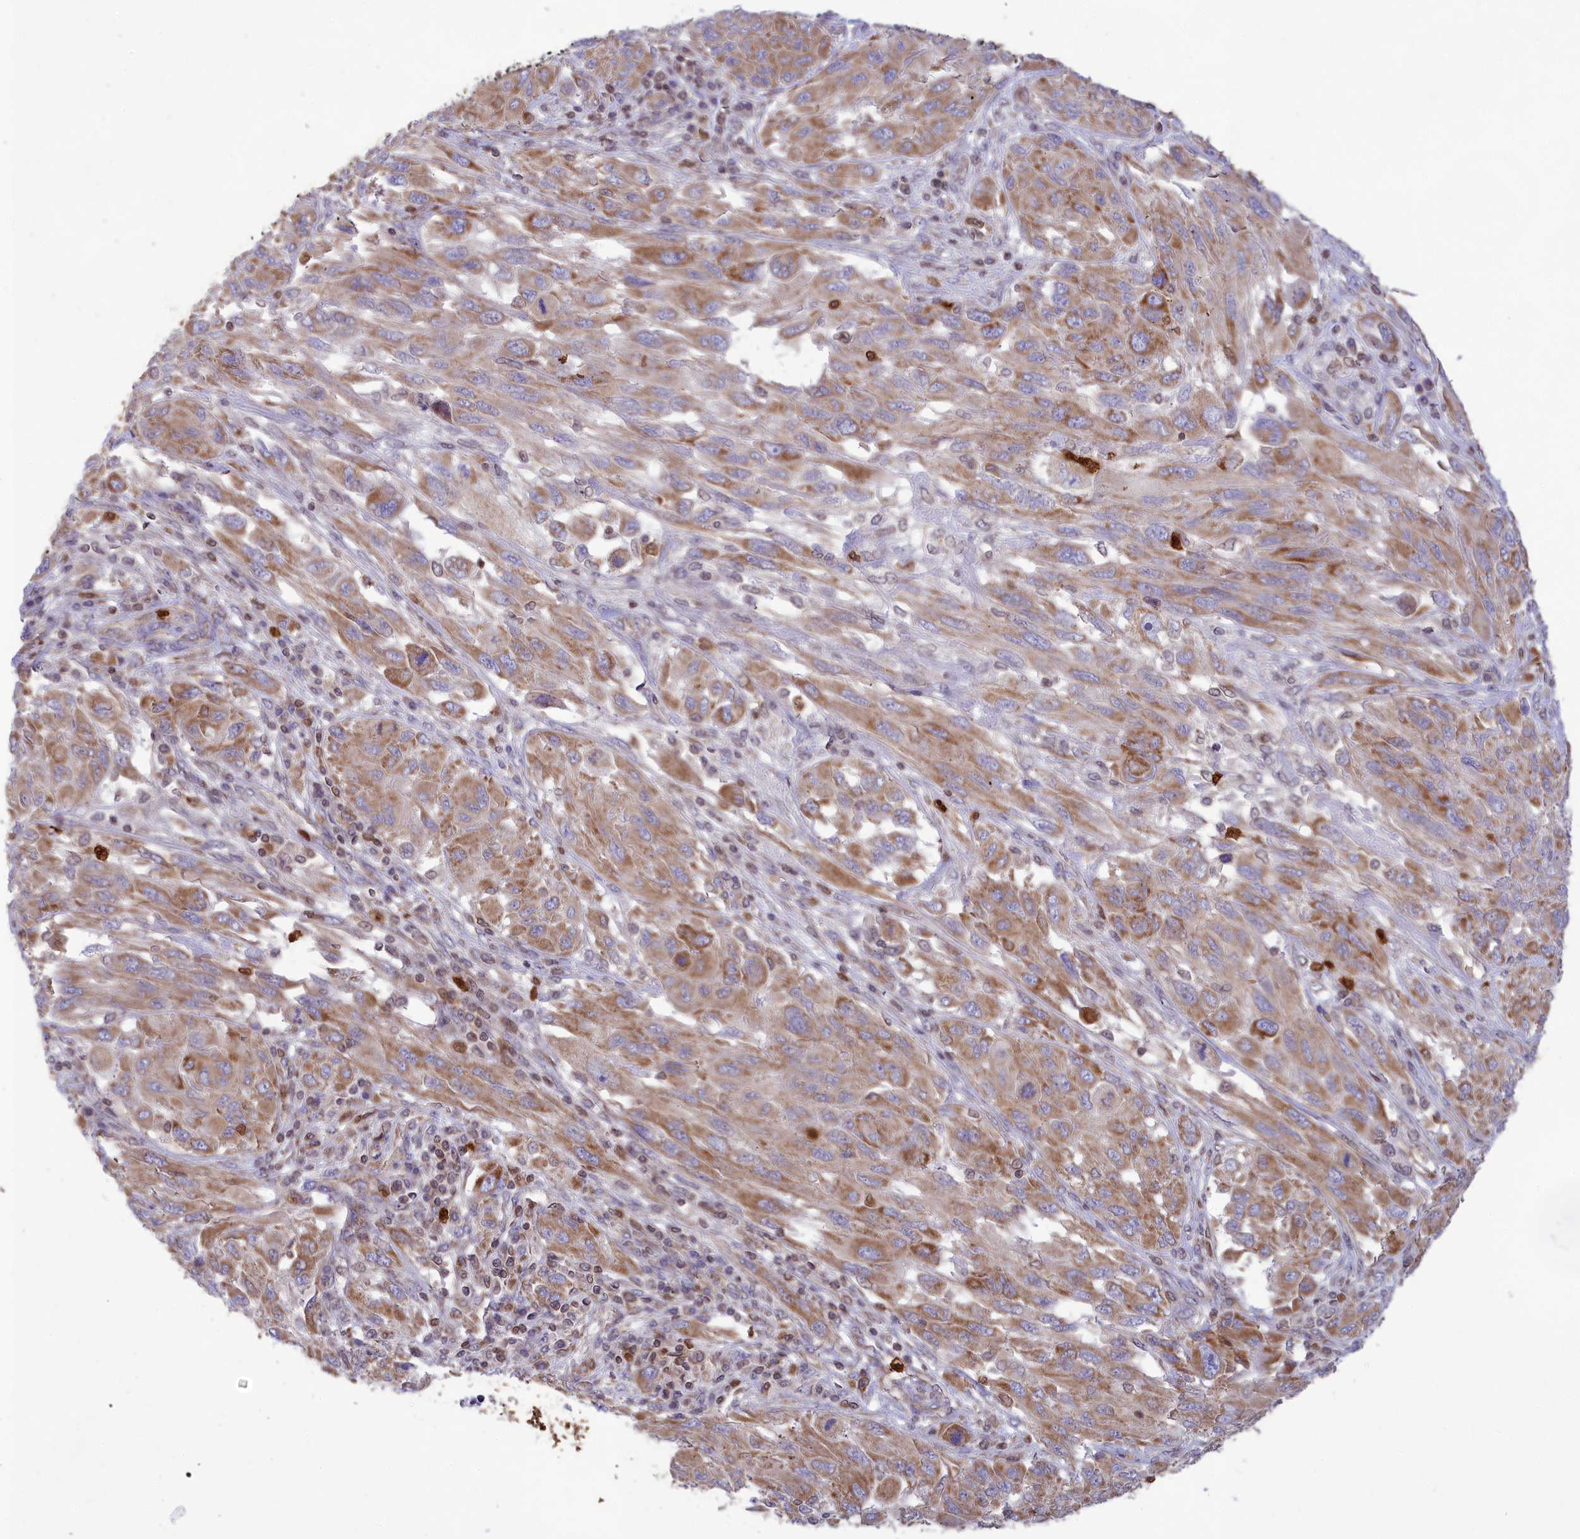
{"staining": {"intensity": "moderate", "quantity": "25%-75%", "location": "cytoplasmic/membranous"}, "tissue": "melanoma", "cell_type": "Tumor cells", "image_type": "cancer", "snomed": [{"axis": "morphology", "description": "Malignant melanoma, NOS"}, {"axis": "topography", "description": "Skin"}], "caption": "Melanoma tissue displays moderate cytoplasmic/membranous staining in approximately 25%-75% of tumor cells (DAB = brown stain, brightfield microscopy at high magnification).", "gene": "PKHD1L1", "patient": {"sex": "female", "age": 91}}